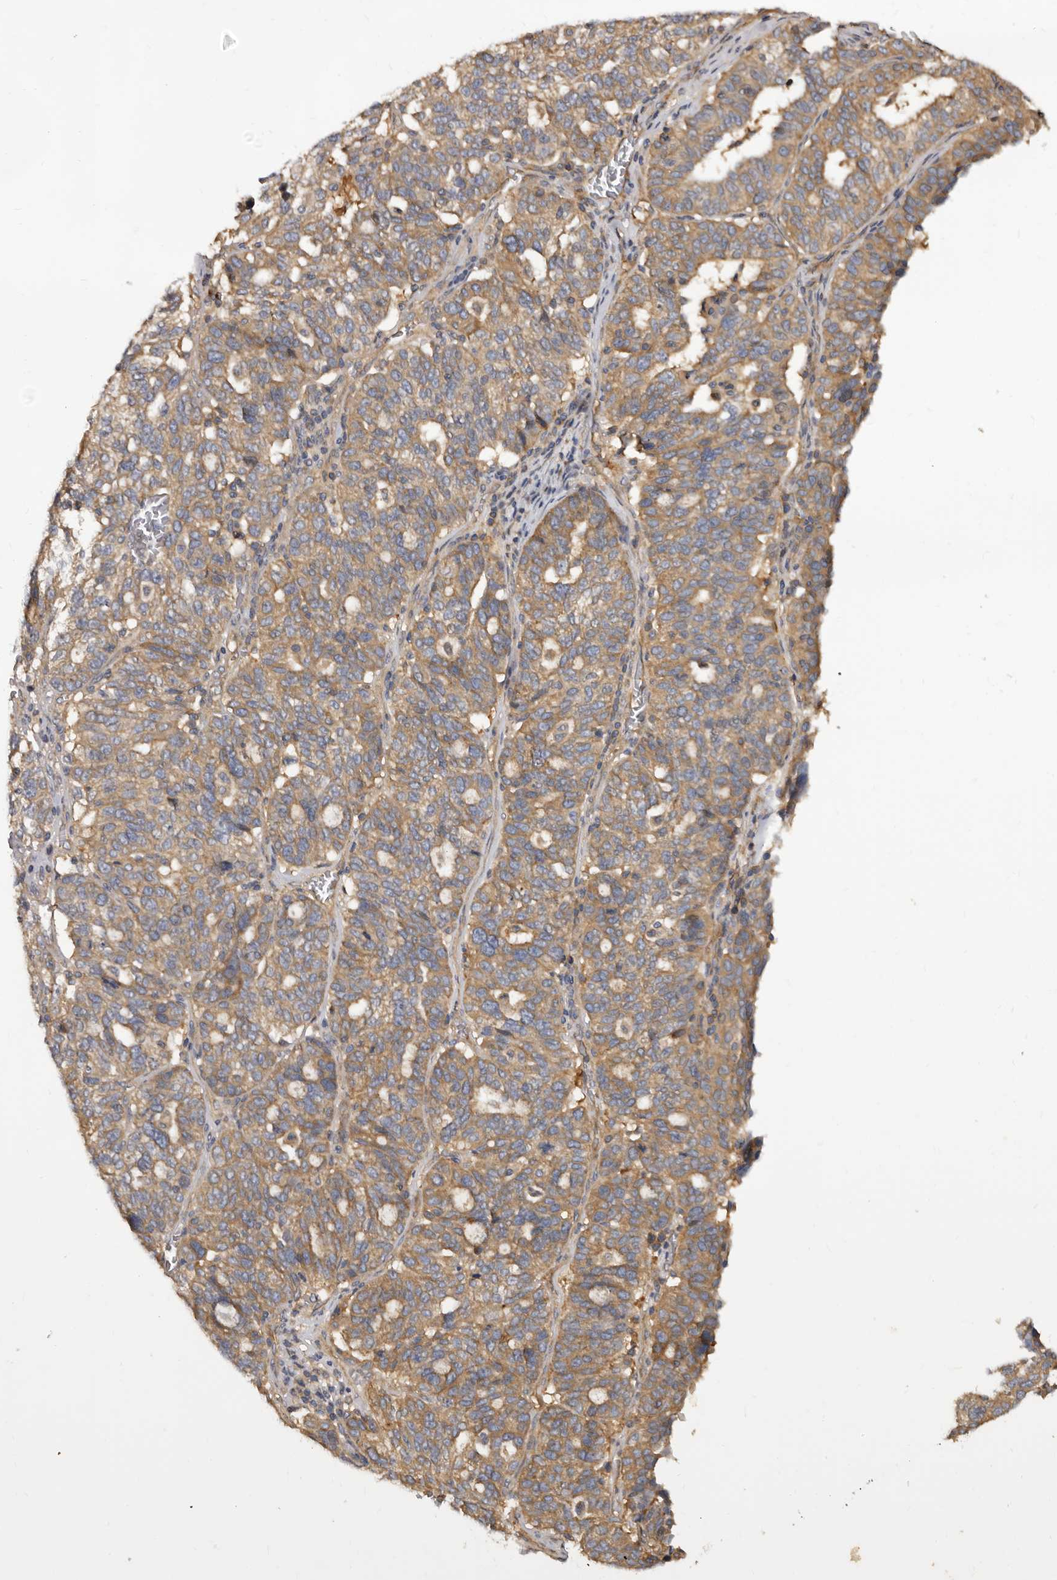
{"staining": {"intensity": "moderate", "quantity": ">75%", "location": "cytoplasmic/membranous"}, "tissue": "ovarian cancer", "cell_type": "Tumor cells", "image_type": "cancer", "snomed": [{"axis": "morphology", "description": "Cystadenocarcinoma, serous, NOS"}, {"axis": "topography", "description": "Ovary"}], "caption": "This histopathology image exhibits ovarian cancer stained with IHC to label a protein in brown. The cytoplasmic/membranous of tumor cells show moderate positivity for the protein. Nuclei are counter-stained blue.", "gene": "ADAMTS20", "patient": {"sex": "female", "age": 59}}